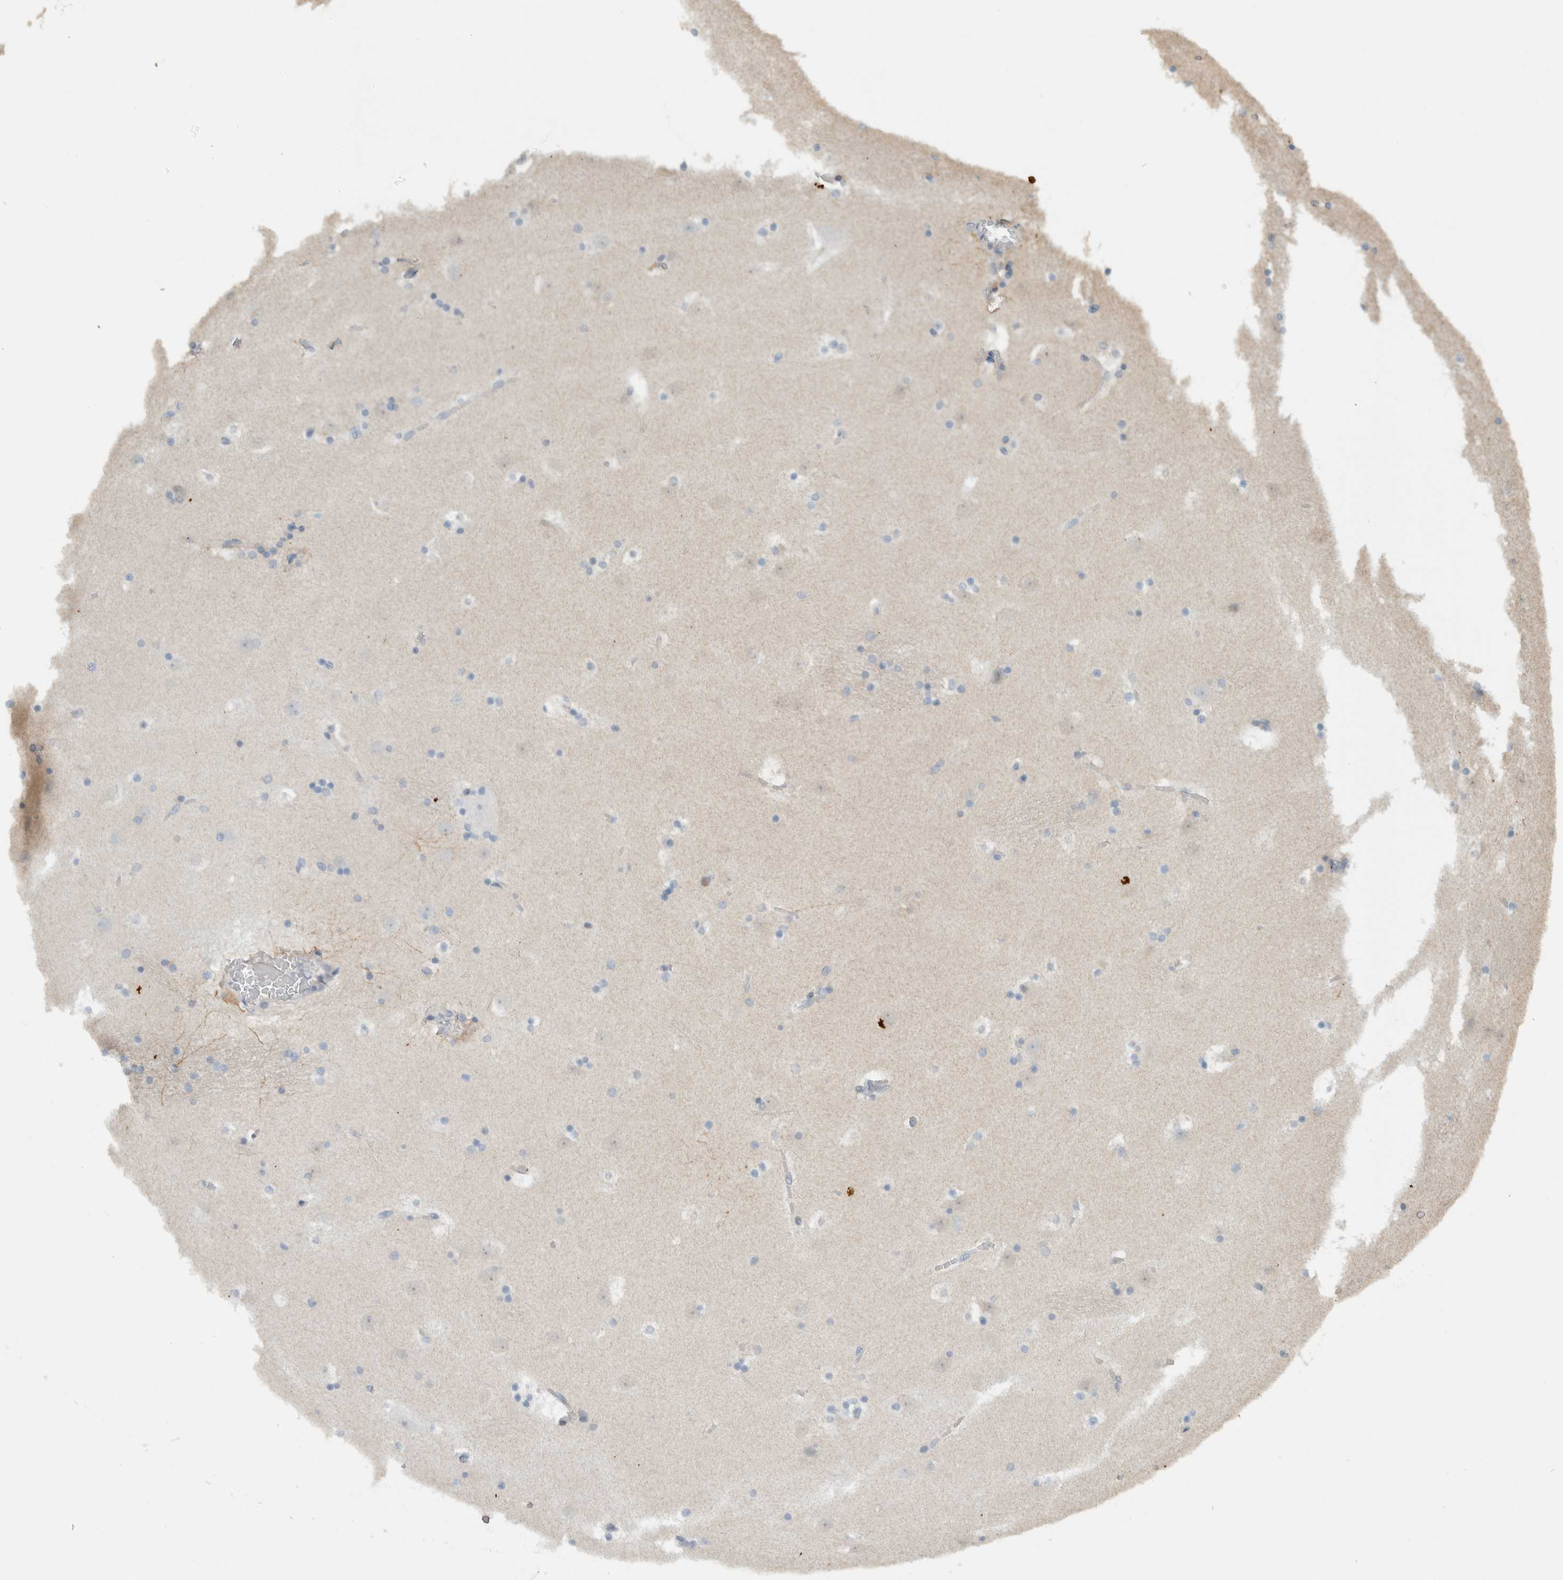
{"staining": {"intensity": "weak", "quantity": "<25%", "location": "cytoplasmic/membranous"}, "tissue": "caudate", "cell_type": "Glial cells", "image_type": "normal", "snomed": [{"axis": "morphology", "description": "Normal tissue, NOS"}, {"axis": "topography", "description": "Lateral ventricle wall"}], "caption": "Glial cells show no significant protein positivity in normal caudate.", "gene": "ERCC6L2", "patient": {"sex": "male", "age": 45}}